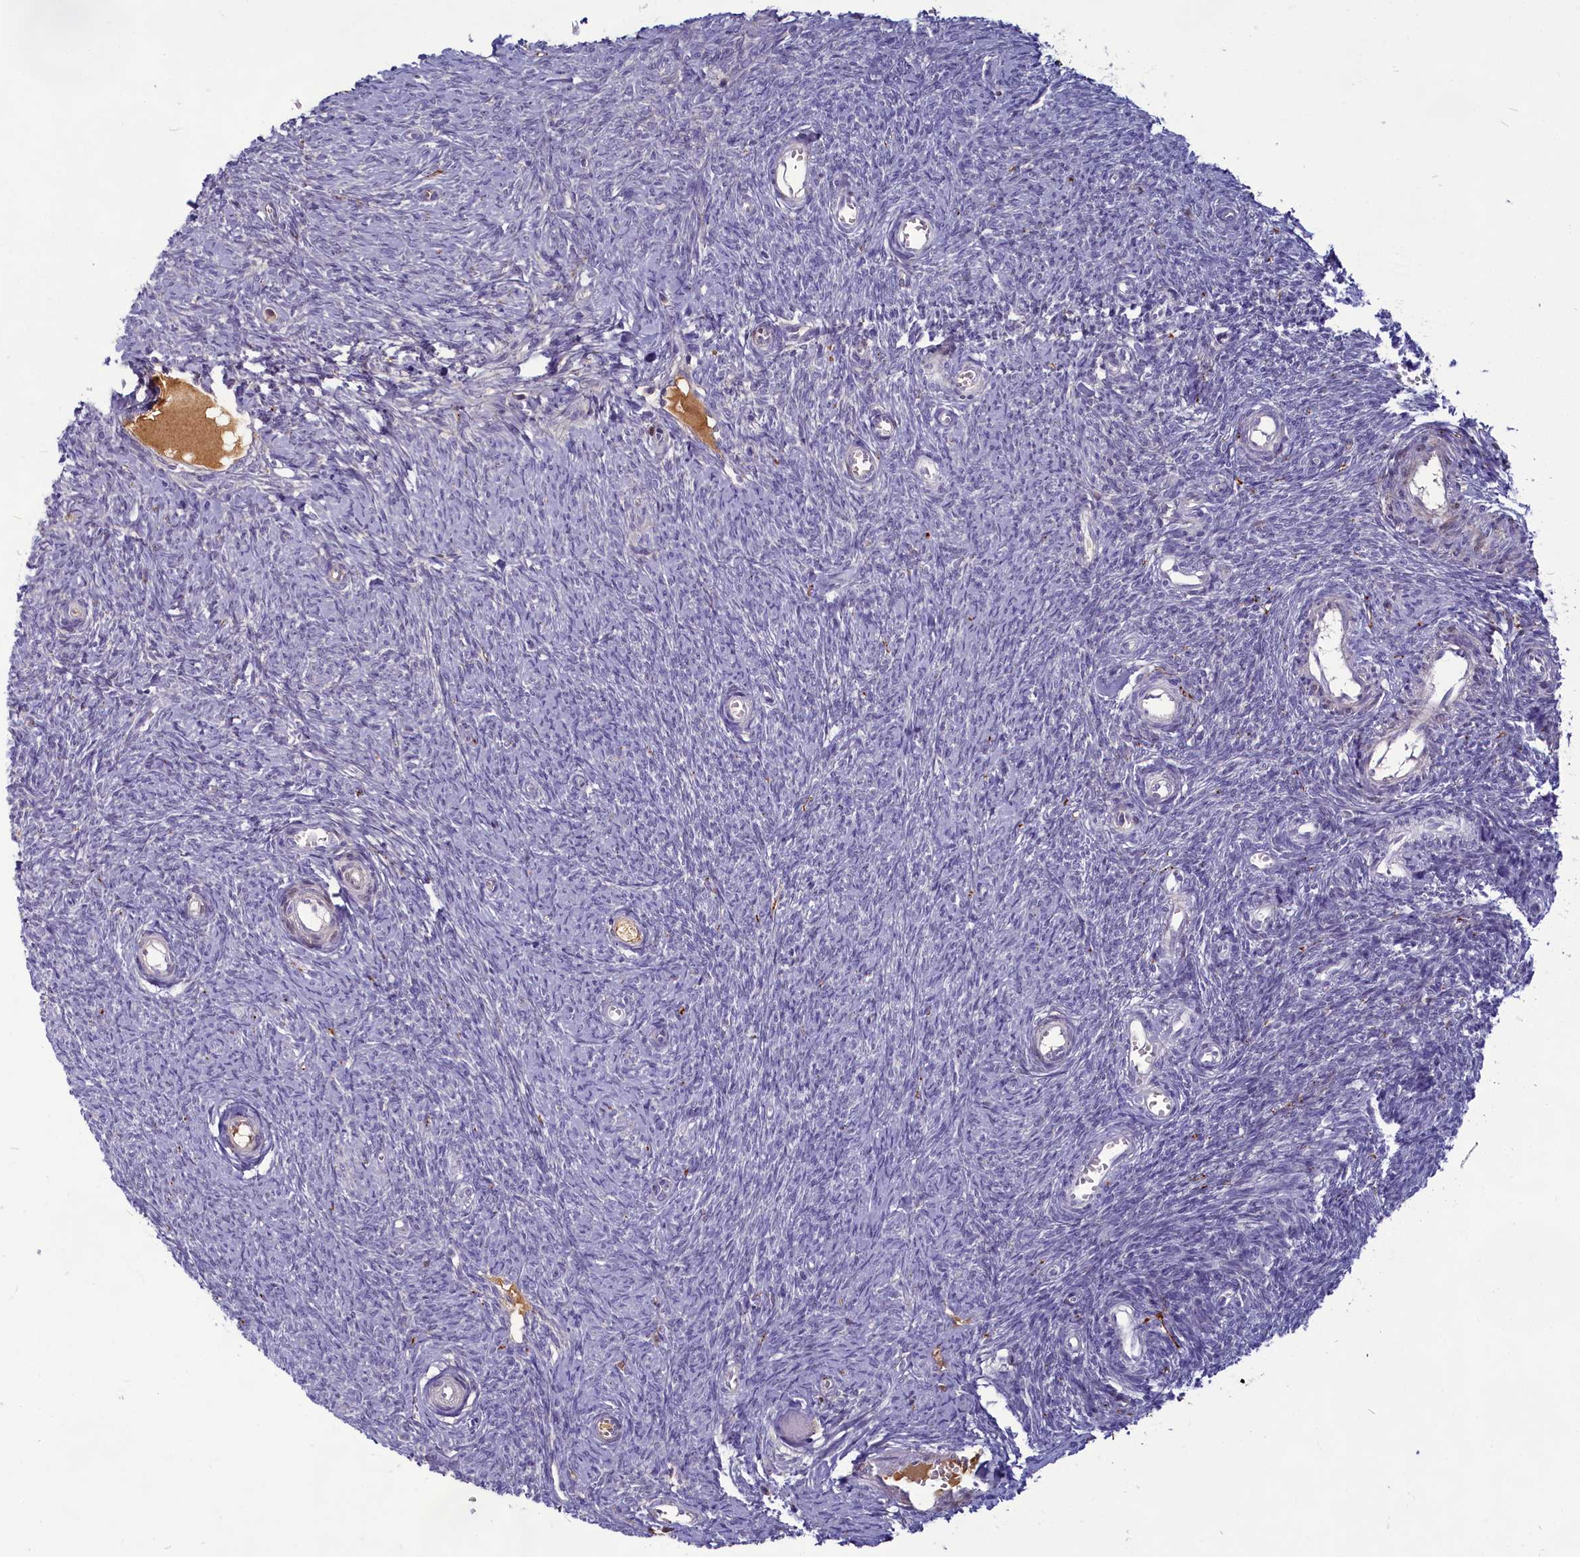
{"staining": {"intensity": "negative", "quantity": "none", "location": "none"}, "tissue": "ovary", "cell_type": "Follicle cells", "image_type": "normal", "snomed": [{"axis": "morphology", "description": "Normal tissue, NOS"}, {"axis": "topography", "description": "Ovary"}], "caption": "IHC histopathology image of normal ovary: ovary stained with DAB displays no significant protein staining in follicle cells. (DAB (3,3'-diaminobenzidine) immunohistochemistry (IHC) with hematoxylin counter stain).", "gene": "SV2C", "patient": {"sex": "female", "age": 44}}